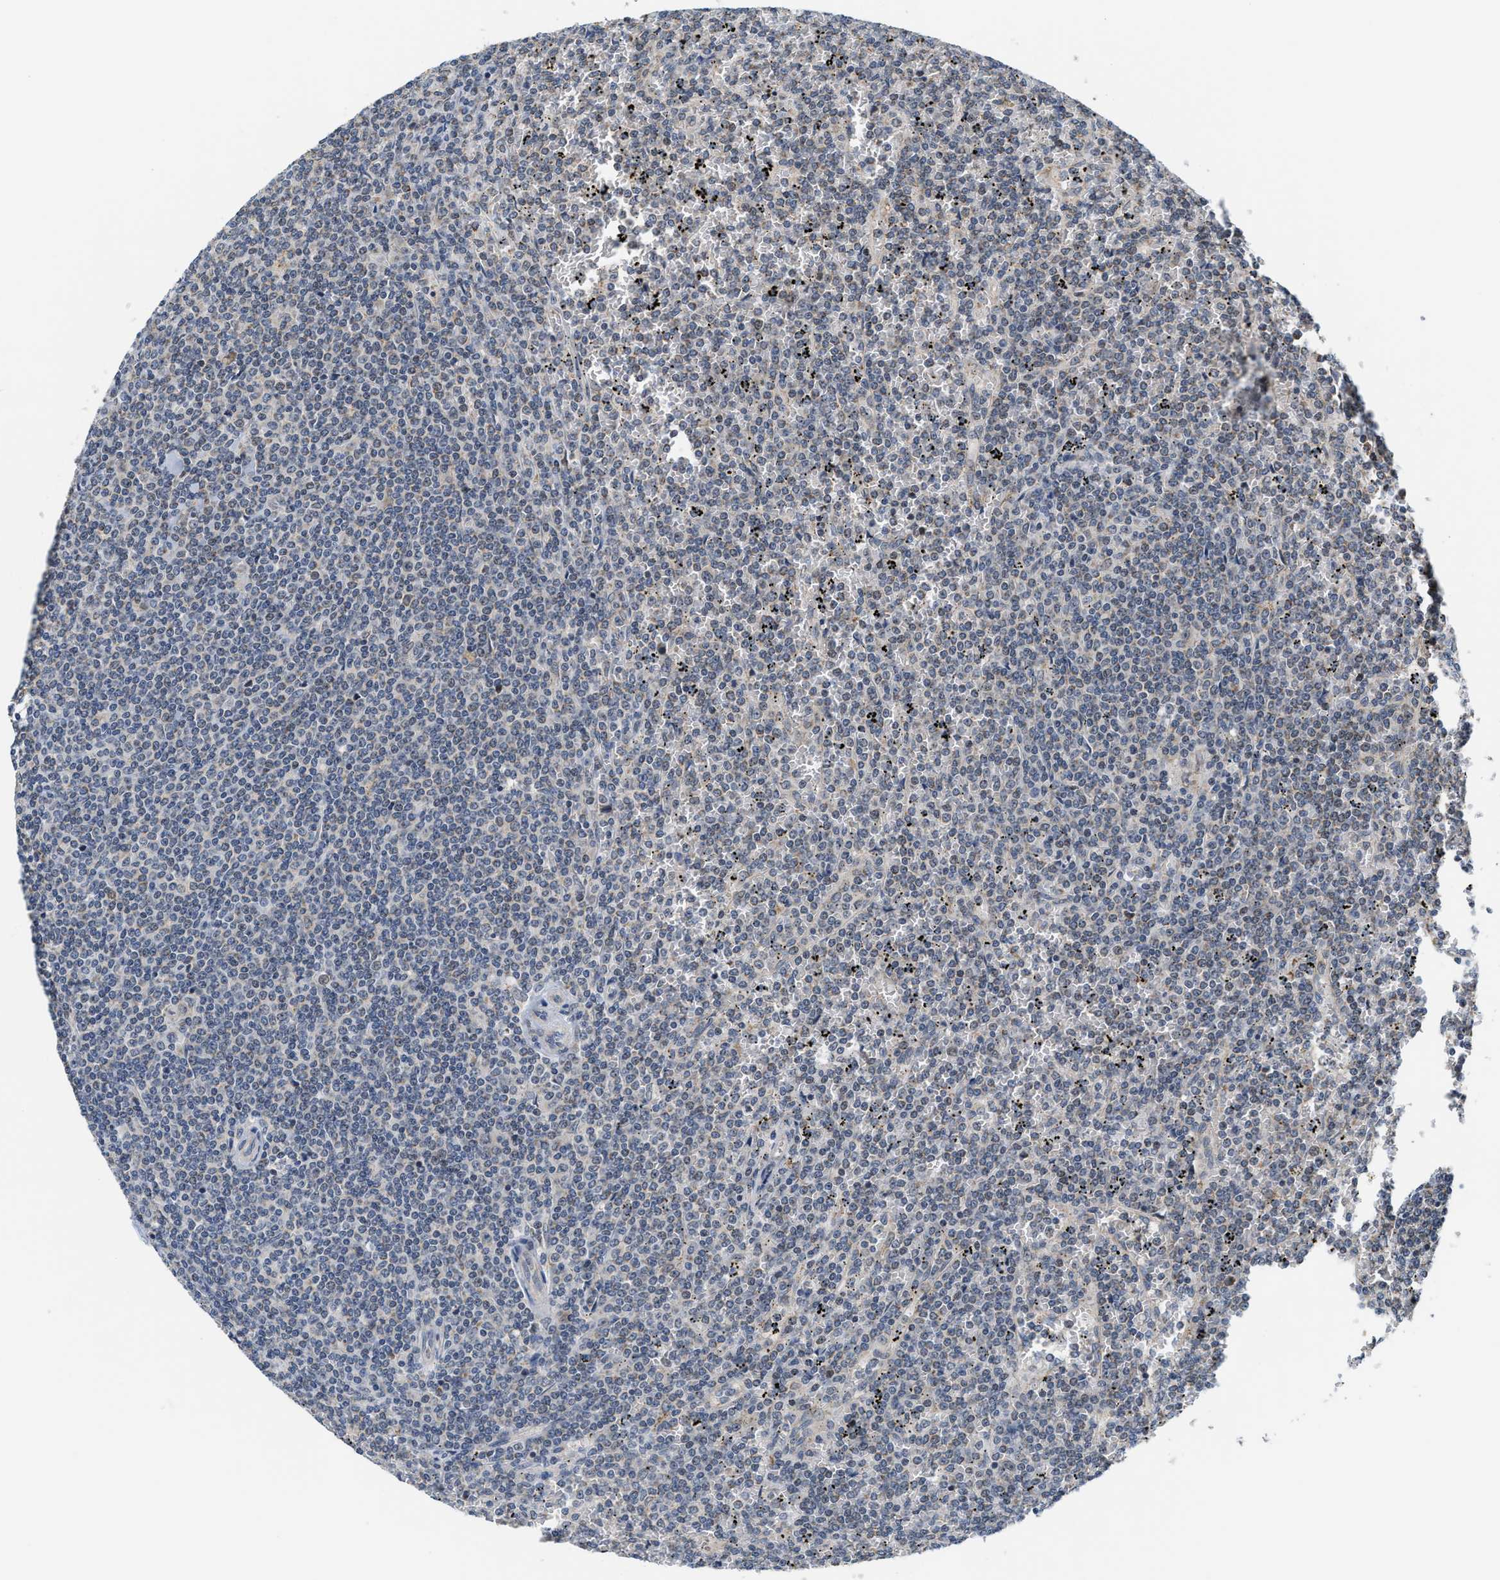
{"staining": {"intensity": "negative", "quantity": "none", "location": "none"}, "tissue": "lymphoma", "cell_type": "Tumor cells", "image_type": "cancer", "snomed": [{"axis": "morphology", "description": "Malignant lymphoma, non-Hodgkin's type, Low grade"}, {"axis": "topography", "description": "Spleen"}], "caption": "Immunohistochemistry photomicrograph of neoplastic tissue: low-grade malignant lymphoma, non-Hodgkin's type stained with DAB demonstrates no significant protein positivity in tumor cells.", "gene": "GIGYF1", "patient": {"sex": "female", "age": 19}}